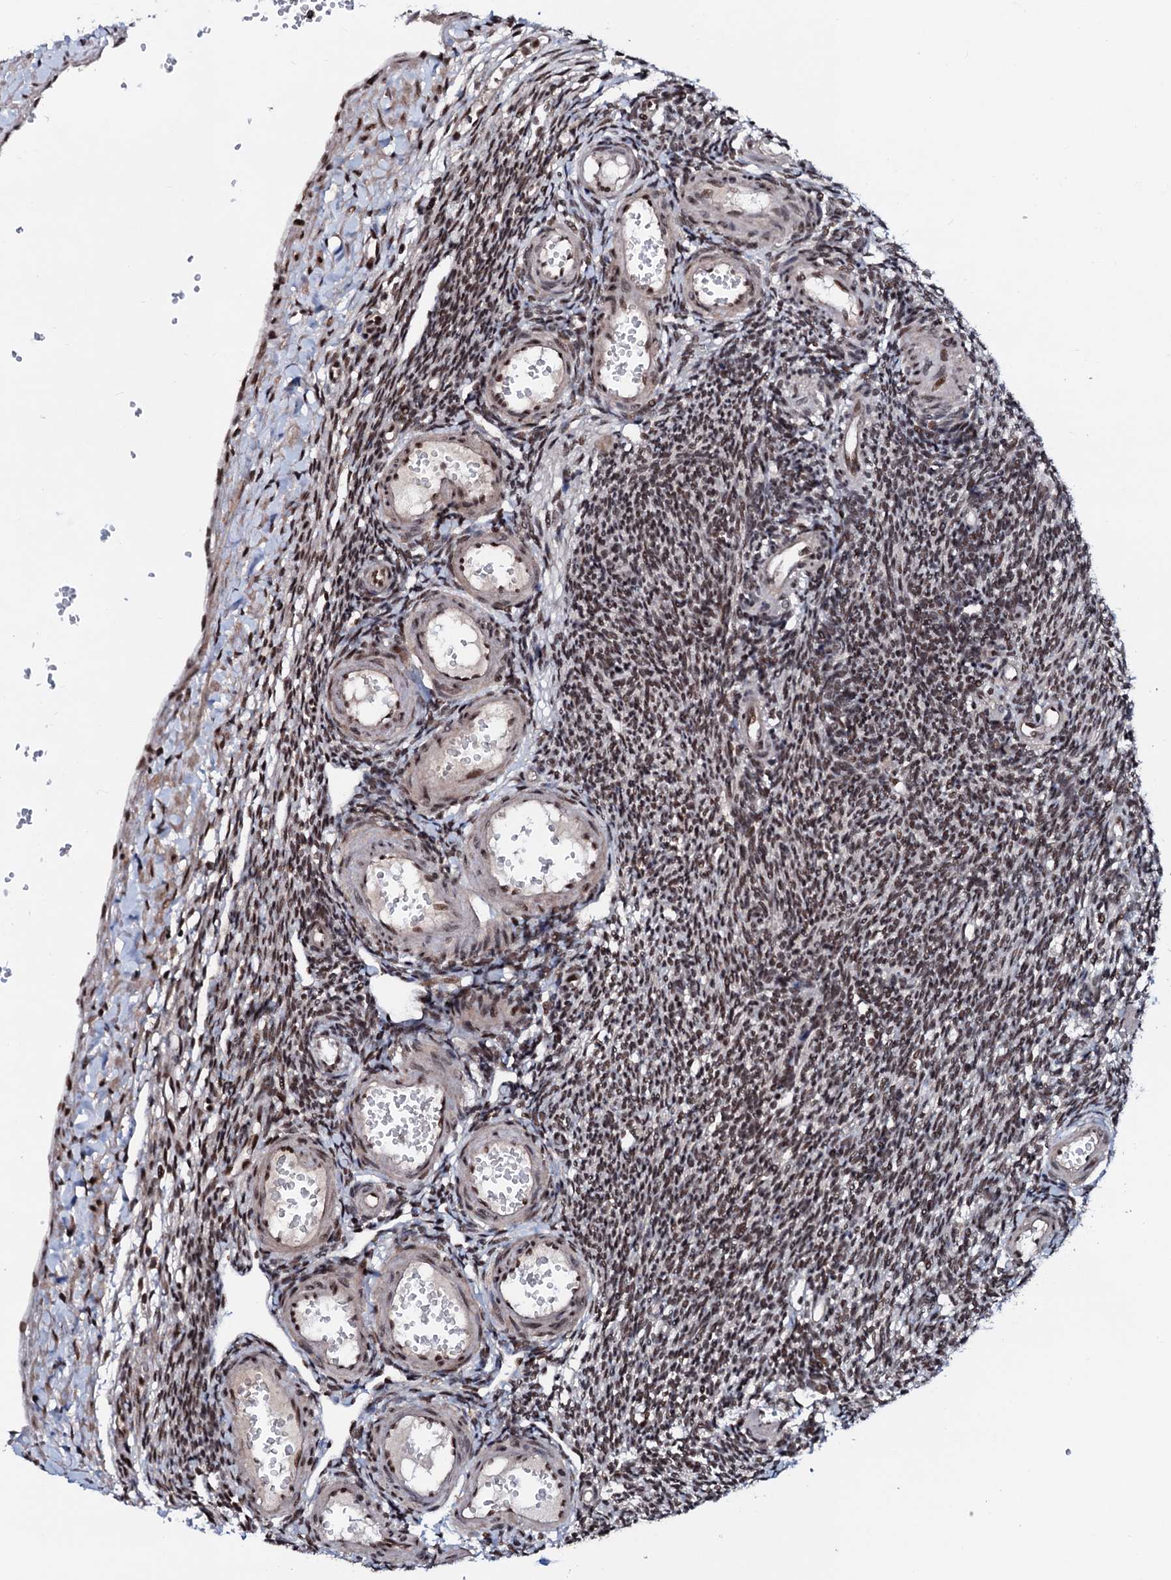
{"staining": {"intensity": "moderate", "quantity": "<25%", "location": "nuclear"}, "tissue": "ovary", "cell_type": "Ovarian stroma cells", "image_type": "normal", "snomed": [{"axis": "morphology", "description": "Normal tissue, NOS"}, {"axis": "morphology", "description": "Cyst, NOS"}, {"axis": "topography", "description": "Ovary"}], "caption": "High-magnification brightfield microscopy of normal ovary stained with DAB (brown) and counterstained with hematoxylin (blue). ovarian stroma cells exhibit moderate nuclear staining is appreciated in about<25% of cells.", "gene": "PRPF18", "patient": {"sex": "female", "age": 33}}